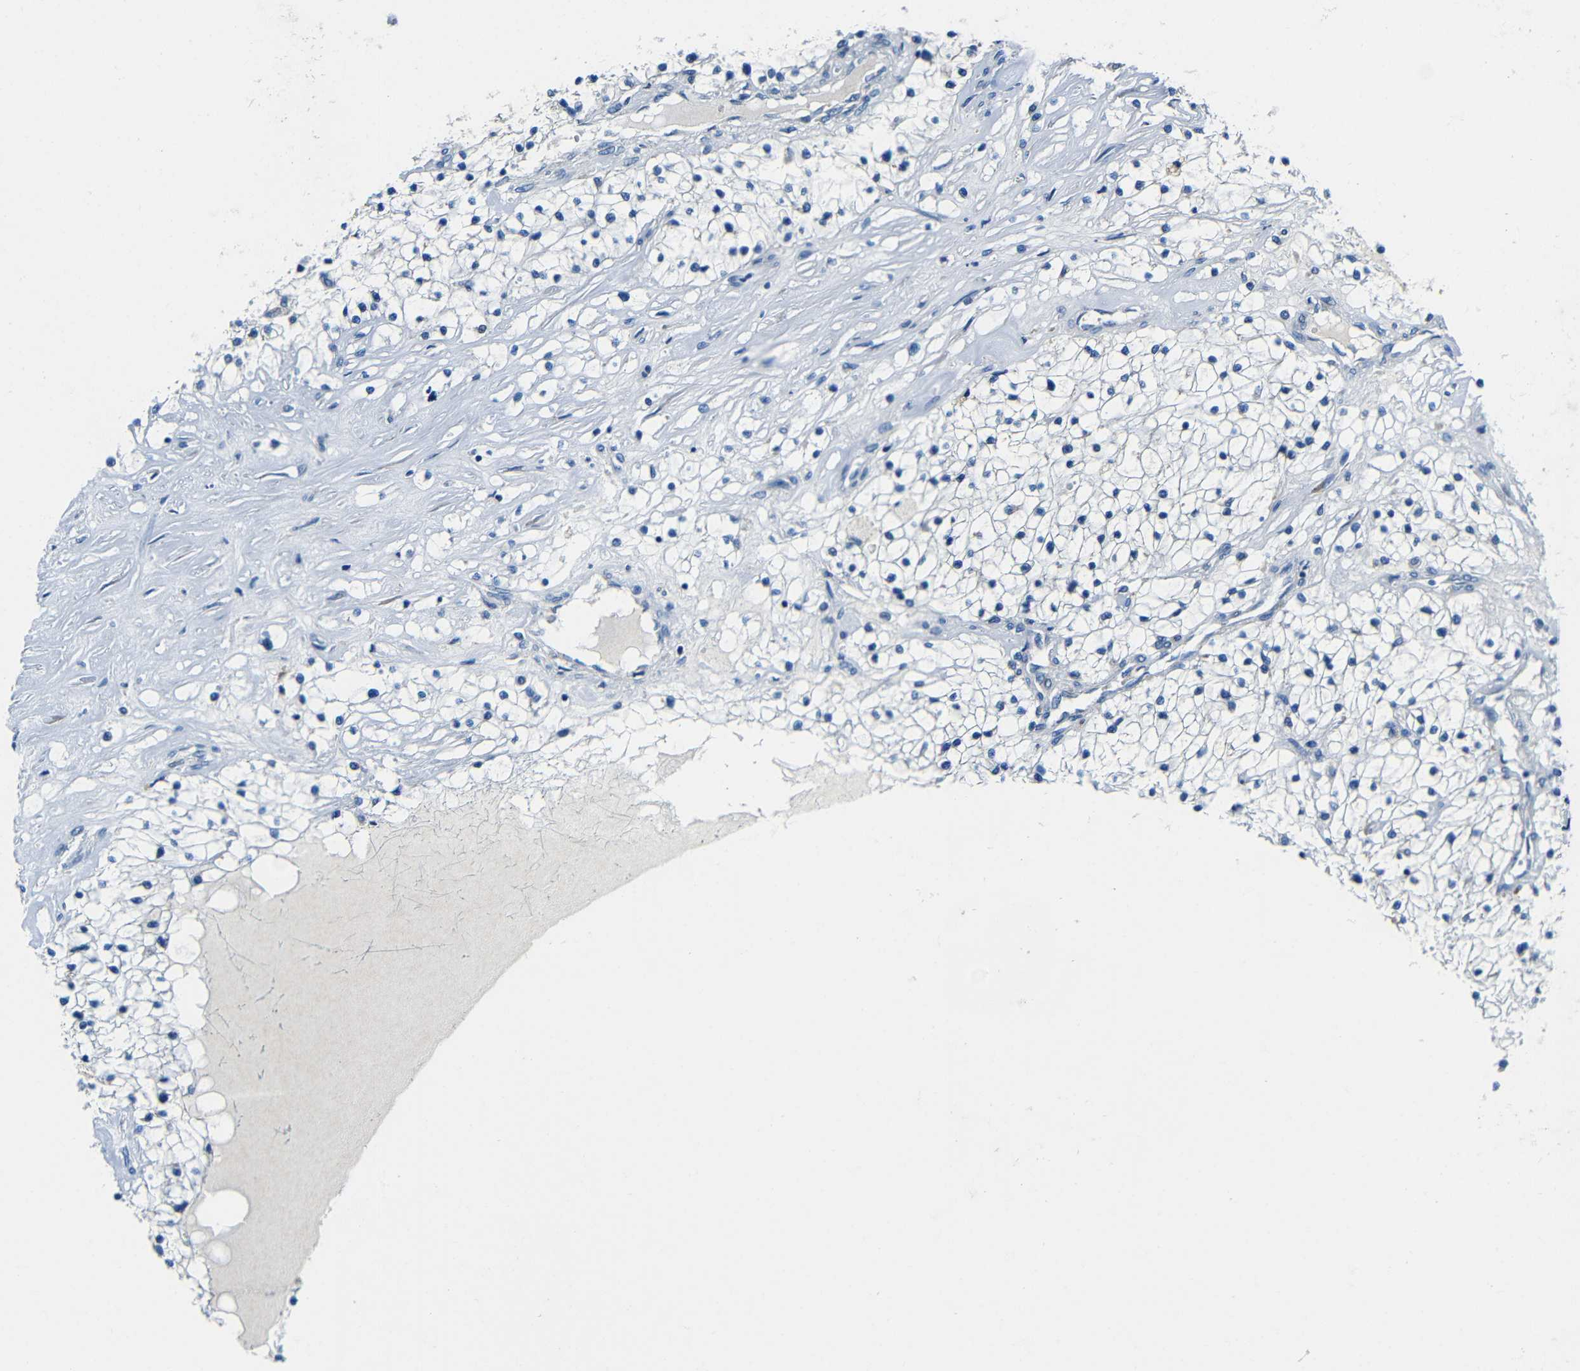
{"staining": {"intensity": "negative", "quantity": "none", "location": "none"}, "tissue": "renal cancer", "cell_type": "Tumor cells", "image_type": "cancer", "snomed": [{"axis": "morphology", "description": "Adenocarcinoma, NOS"}, {"axis": "topography", "description": "Kidney"}], "caption": "DAB immunohistochemical staining of human renal cancer shows no significant staining in tumor cells. (Stains: DAB IHC with hematoxylin counter stain, Microscopy: brightfield microscopy at high magnification).", "gene": "USO1", "patient": {"sex": "male", "age": 68}}